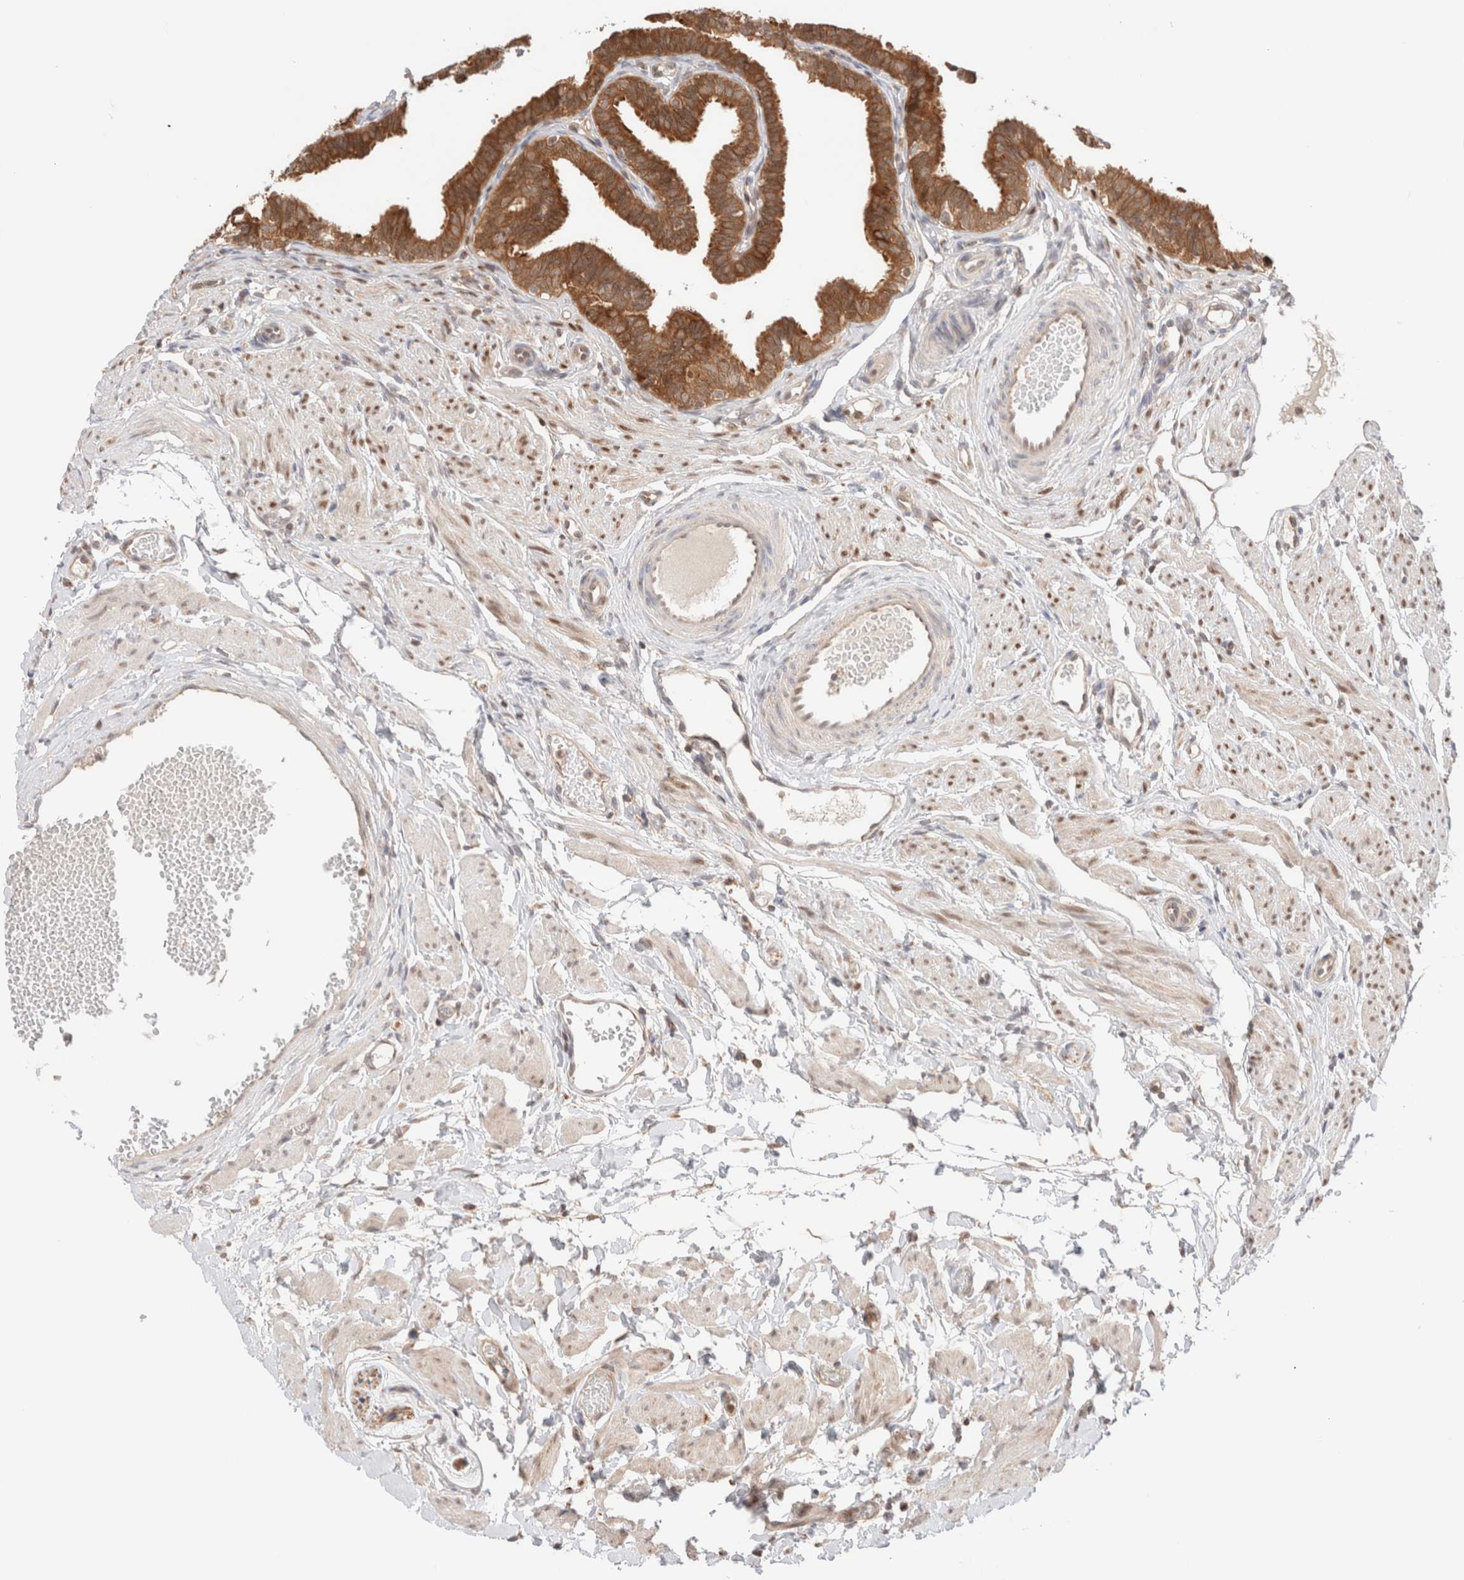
{"staining": {"intensity": "moderate", "quantity": ">75%", "location": "cytoplasmic/membranous"}, "tissue": "fallopian tube", "cell_type": "Glandular cells", "image_type": "normal", "snomed": [{"axis": "morphology", "description": "Normal tissue, NOS"}, {"axis": "topography", "description": "Fallopian tube"}, {"axis": "topography", "description": "Ovary"}], "caption": "Moderate cytoplasmic/membranous protein positivity is identified in approximately >75% of glandular cells in fallopian tube. The staining was performed using DAB (3,3'-diaminobenzidine) to visualize the protein expression in brown, while the nuclei were stained in blue with hematoxylin (Magnification: 20x).", "gene": "XKR4", "patient": {"sex": "female", "age": 23}}